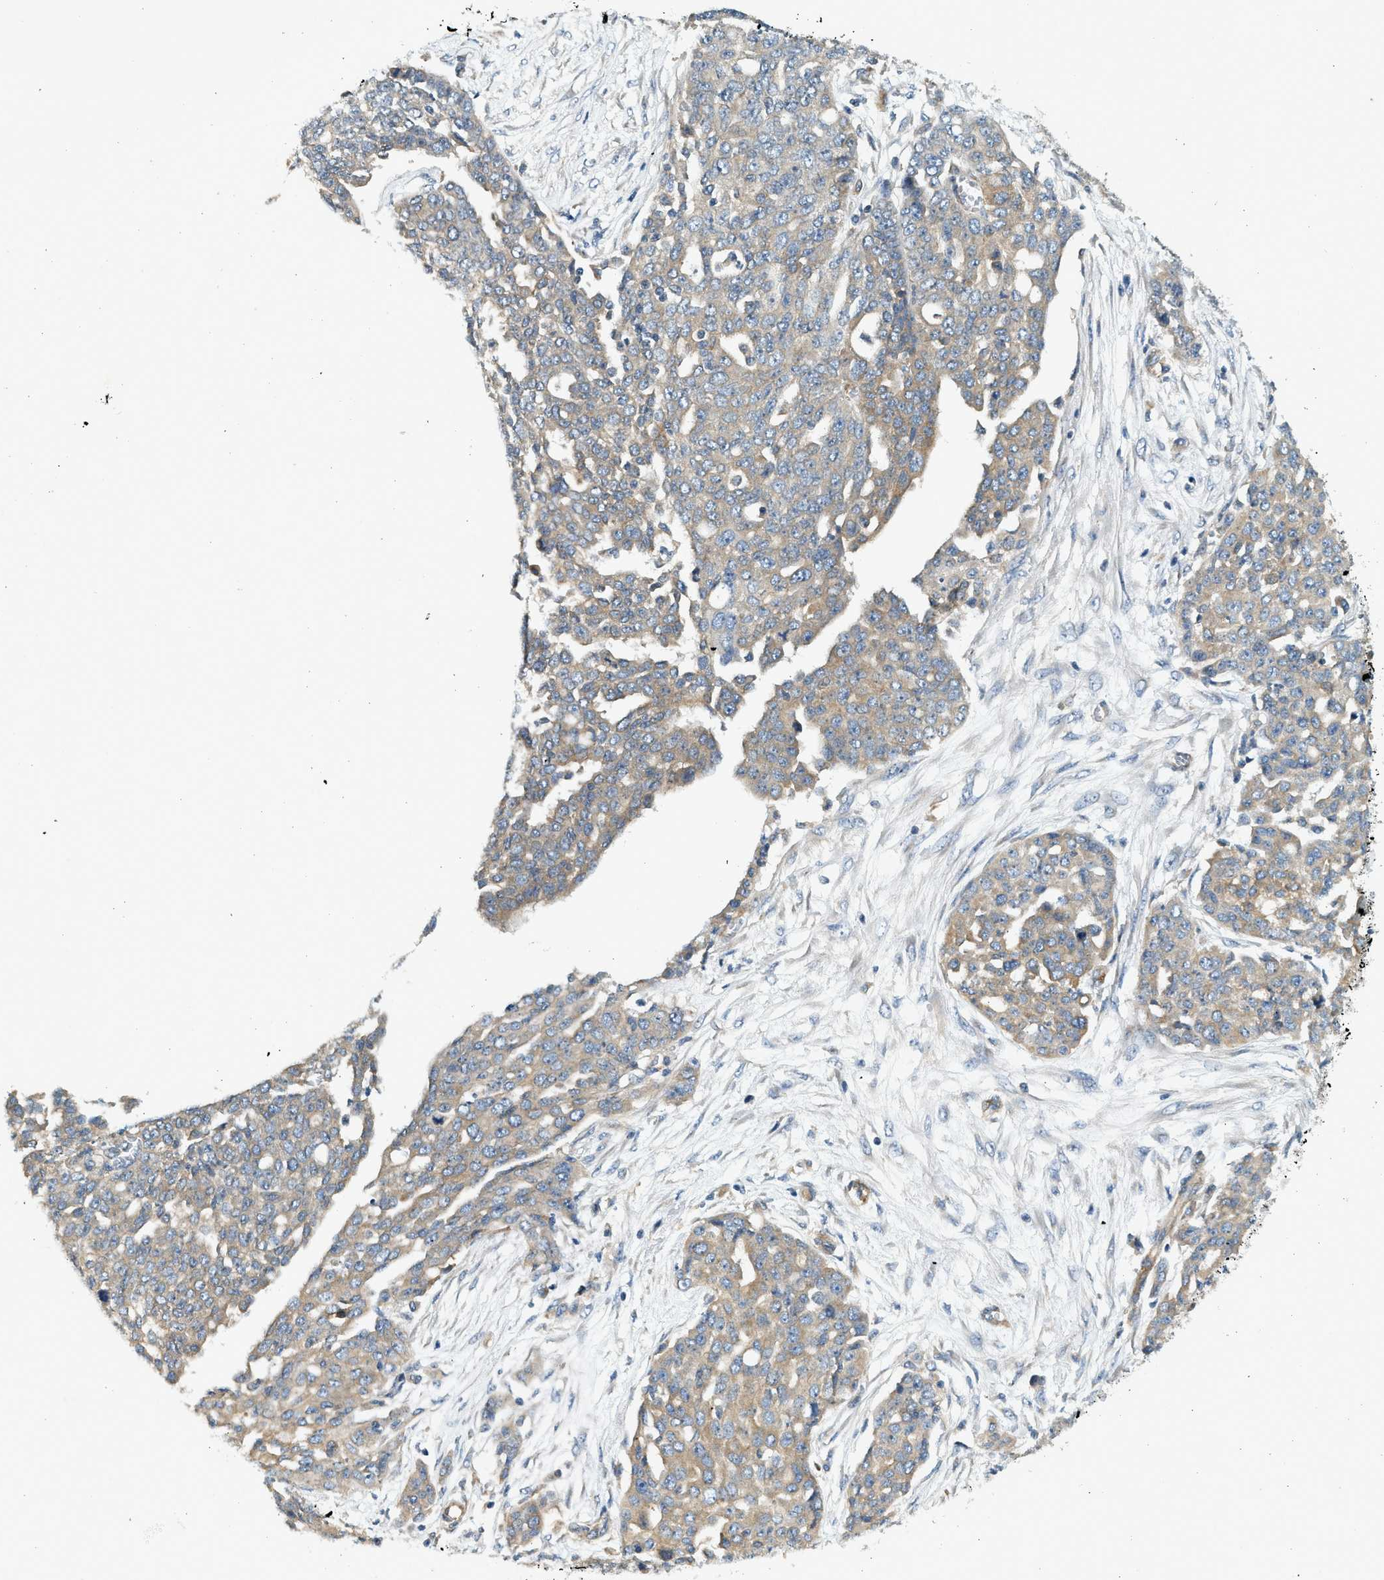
{"staining": {"intensity": "moderate", "quantity": "25%-75%", "location": "cytoplasmic/membranous"}, "tissue": "ovarian cancer", "cell_type": "Tumor cells", "image_type": "cancer", "snomed": [{"axis": "morphology", "description": "Cystadenocarcinoma, serous, NOS"}, {"axis": "topography", "description": "Soft tissue"}, {"axis": "topography", "description": "Ovary"}], "caption": "IHC (DAB) staining of human ovarian serous cystadenocarcinoma exhibits moderate cytoplasmic/membranous protein positivity in about 25%-75% of tumor cells.", "gene": "KDELR2", "patient": {"sex": "female", "age": 57}}